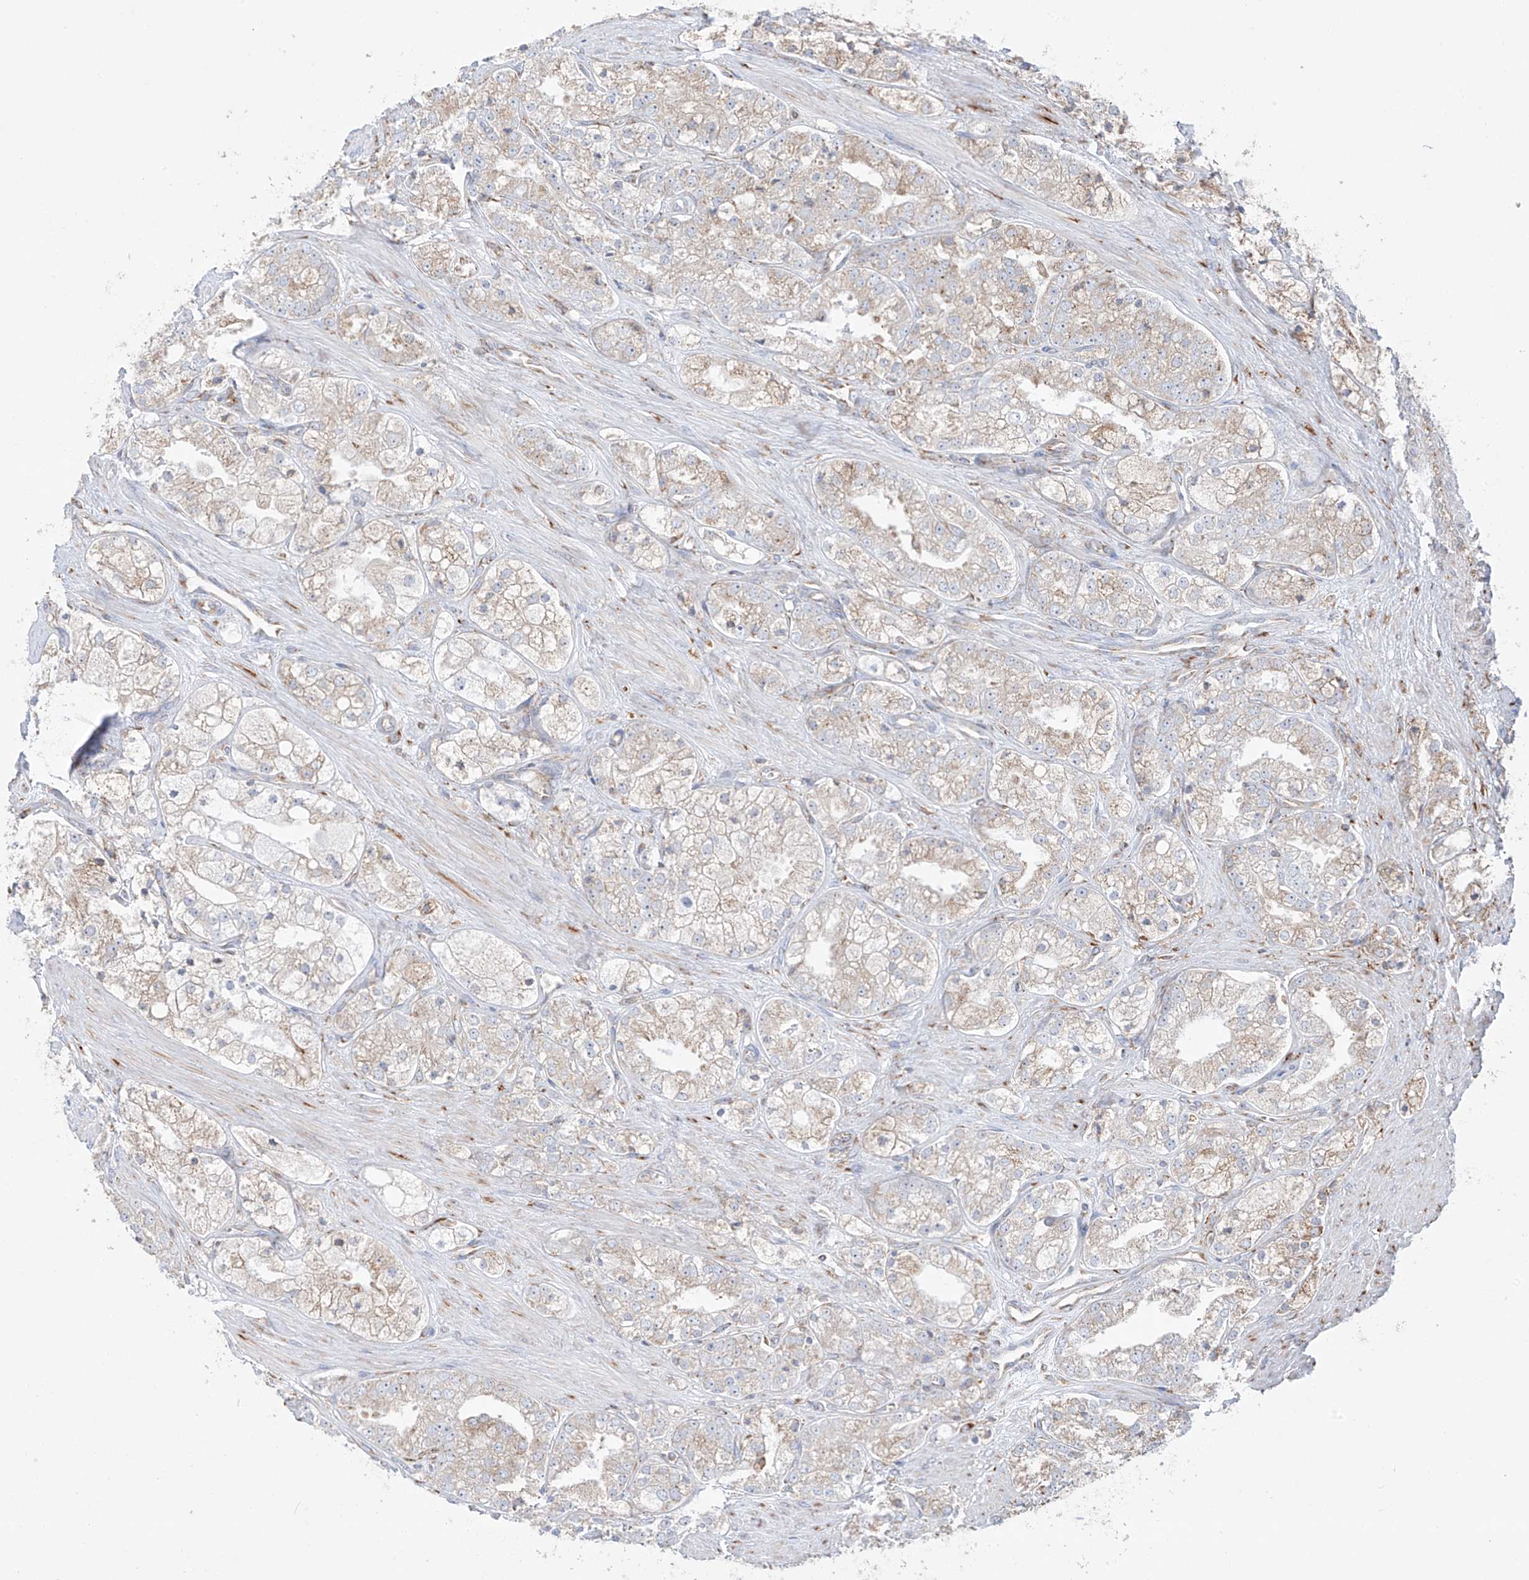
{"staining": {"intensity": "moderate", "quantity": "<25%", "location": "cytoplasmic/membranous"}, "tissue": "prostate cancer", "cell_type": "Tumor cells", "image_type": "cancer", "snomed": [{"axis": "morphology", "description": "Adenocarcinoma, High grade"}, {"axis": "topography", "description": "Prostate"}], "caption": "Prostate cancer (high-grade adenocarcinoma) stained with immunohistochemistry displays moderate cytoplasmic/membranous staining in approximately <25% of tumor cells.", "gene": "MX1", "patient": {"sex": "male", "age": 50}}